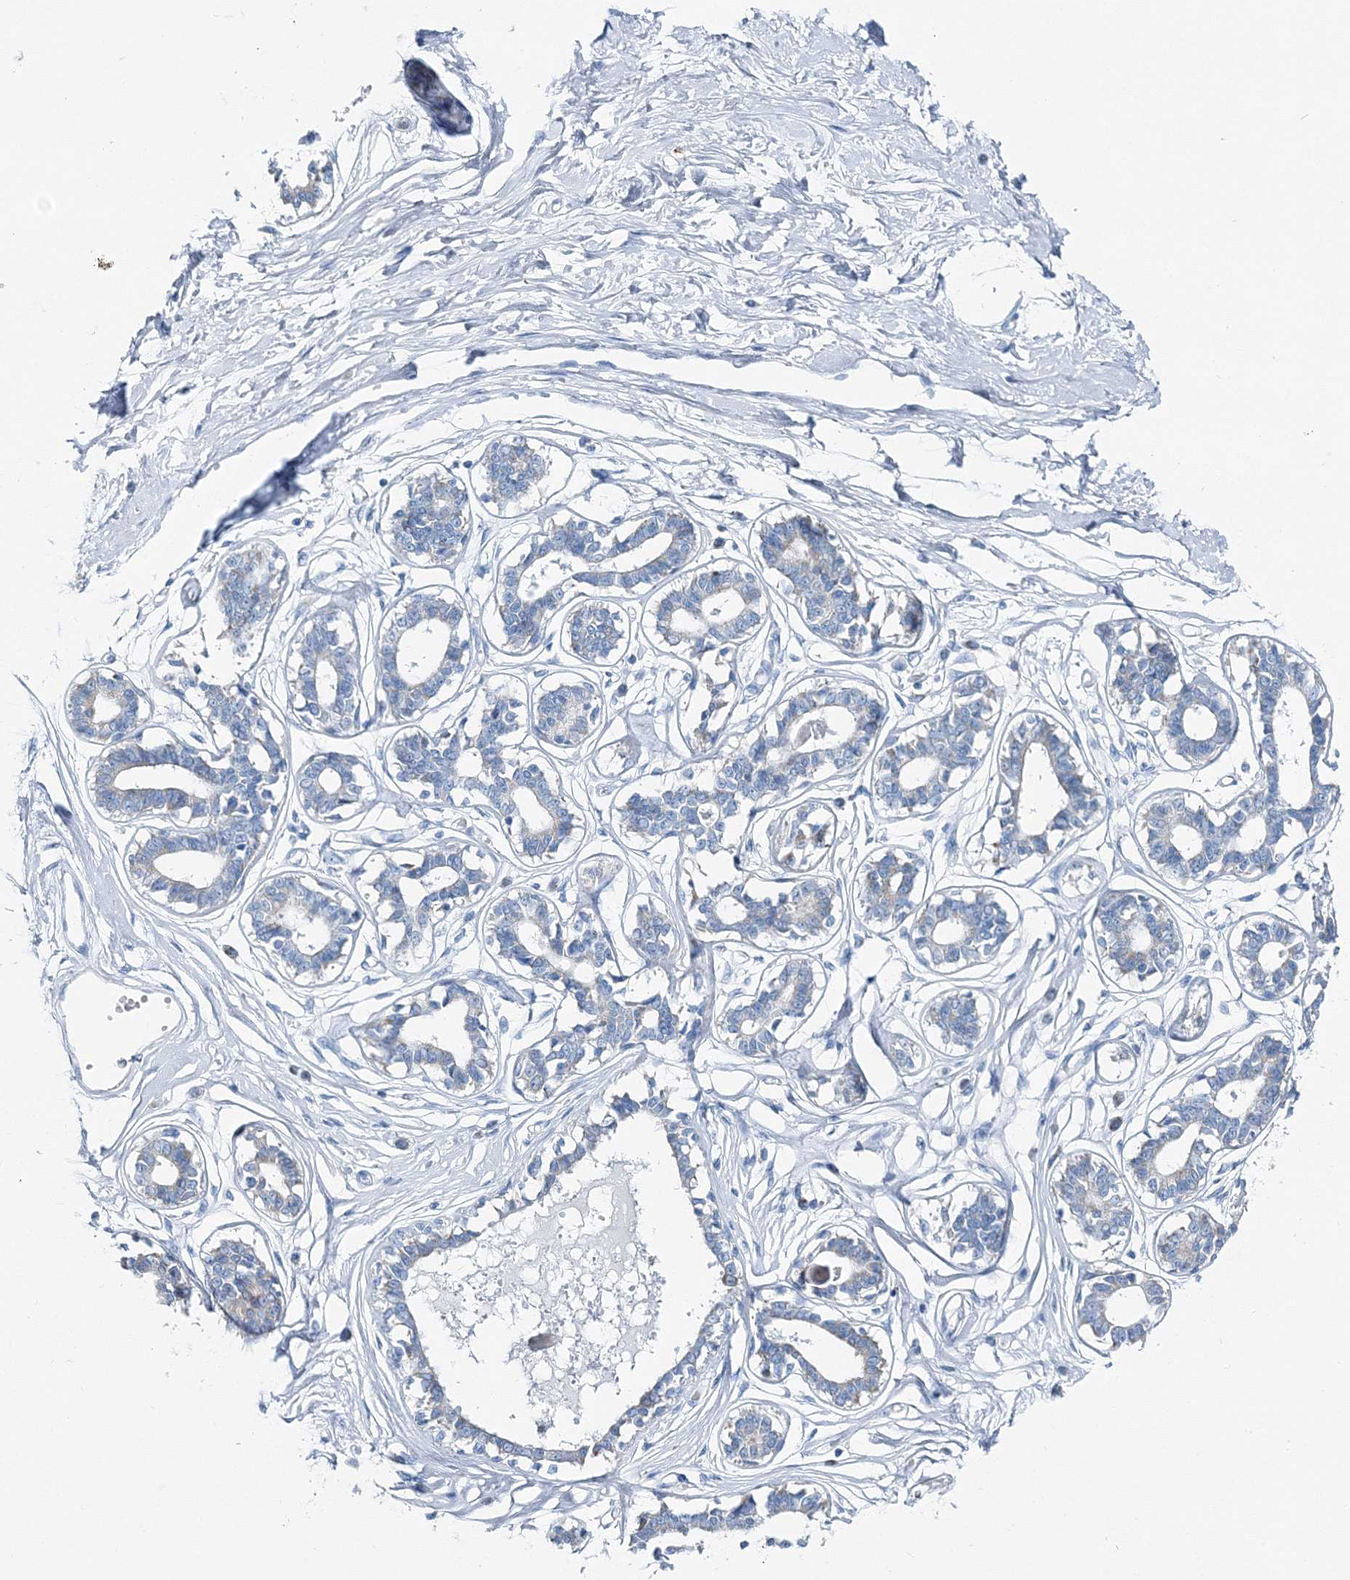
{"staining": {"intensity": "negative", "quantity": "none", "location": "none"}, "tissue": "breast", "cell_type": "Adipocytes", "image_type": "normal", "snomed": [{"axis": "morphology", "description": "Normal tissue, NOS"}, {"axis": "topography", "description": "Breast"}], "caption": "The micrograph reveals no significant positivity in adipocytes of breast.", "gene": "GABARAPL2", "patient": {"sex": "female", "age": 45}}